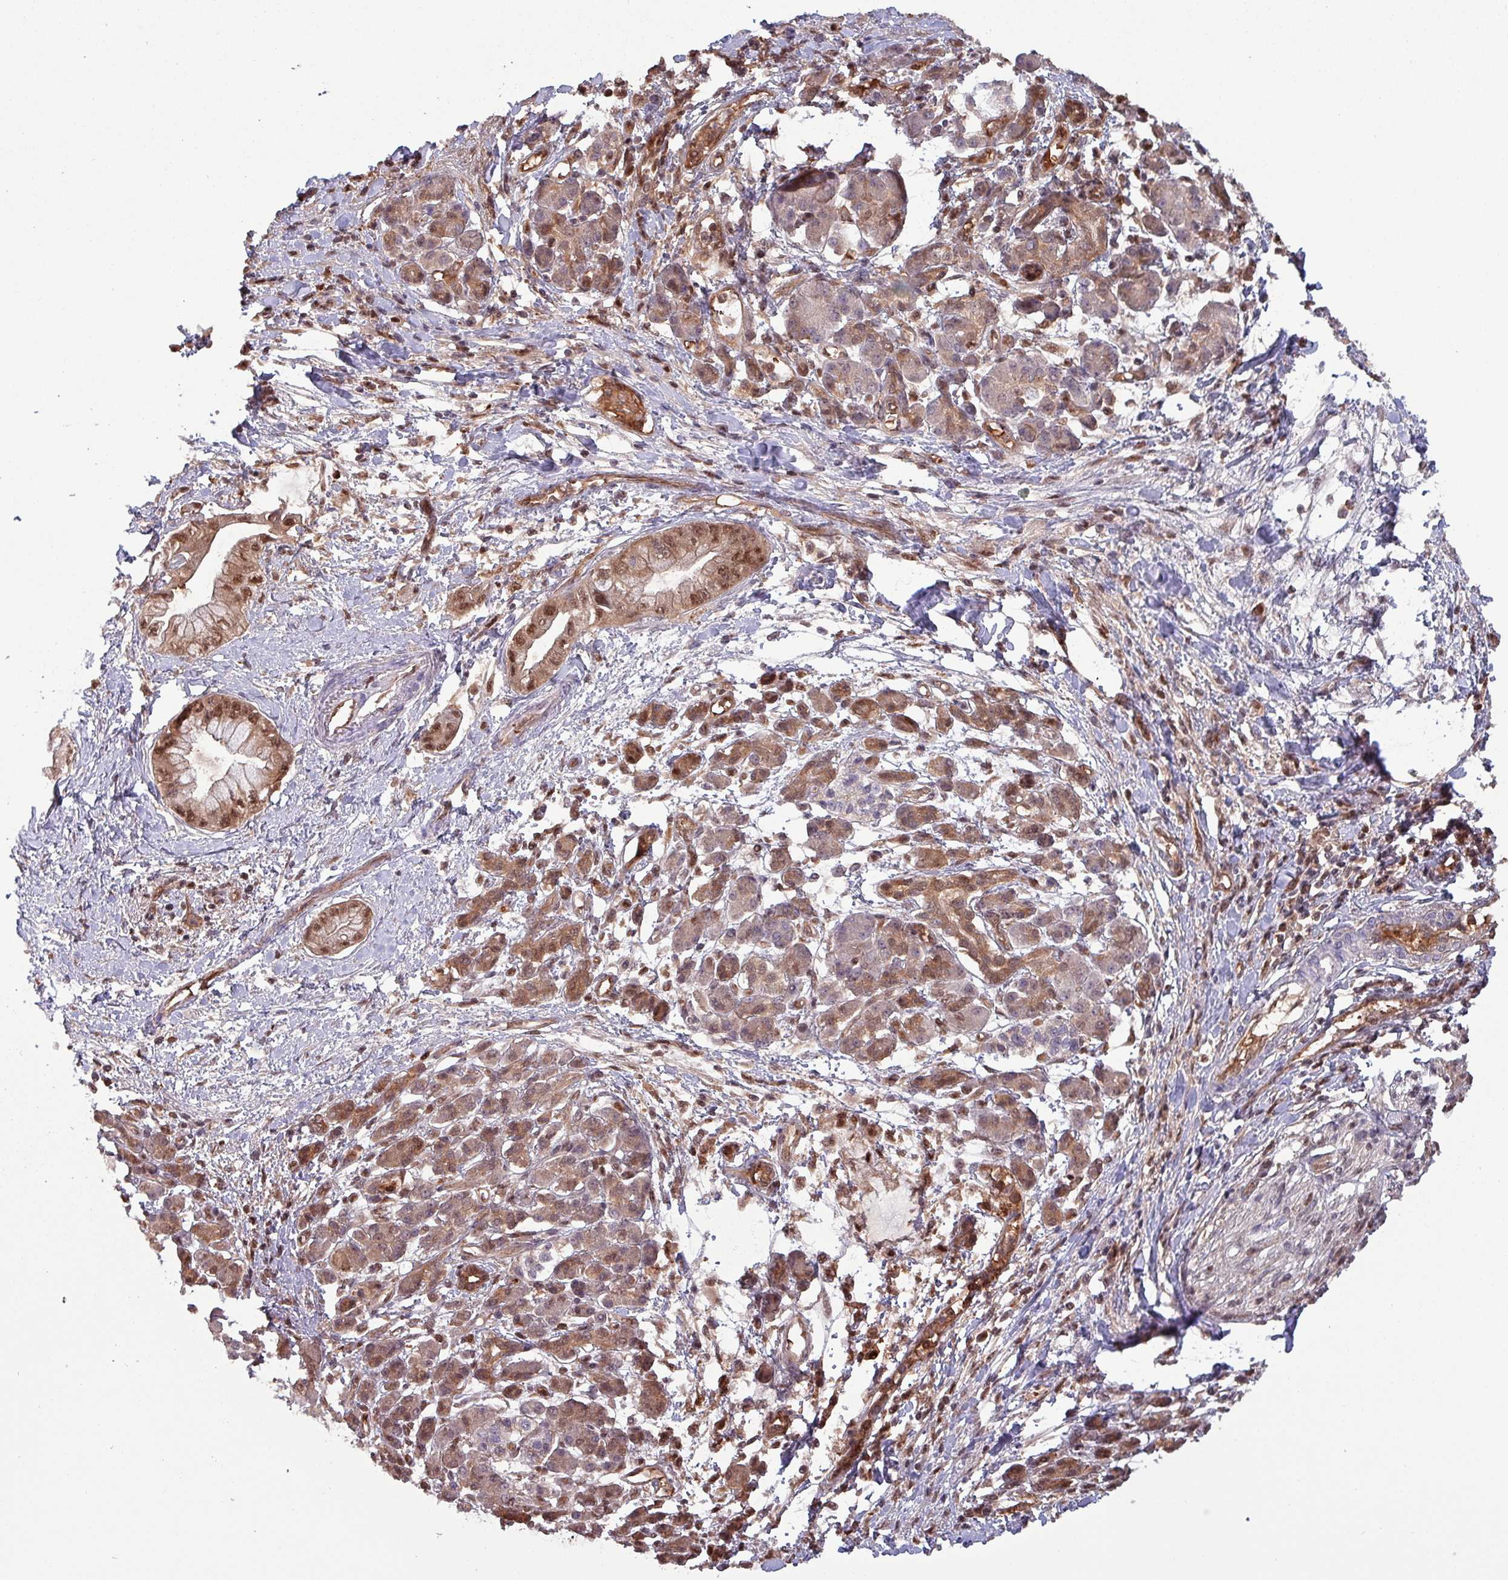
{"staining": {"intensity": "moderate", "quantity": ">75%", "location": "cytoplasmic/membranous,nuclear"}, "tissue": "pancreatic cancer", "cell_type": "Tumor cells", "image_type": "cancer", "snomed": [{"axis": "morphology", "description": "Adenocarcinoma, NOS"}, {"axis": "topography", "description": "Pancreas"}], "caption": "This image reveals pancreatic adenocarcinoma stained with IHC to label a protein in brown. The cytoplasmic/membranous and nuclear of tumor cells show moderate positivity for the protein. Nuclei are counter-stained blue.", "gene": "PSMB8", "patient": {"sex": "male", "age": 48}}